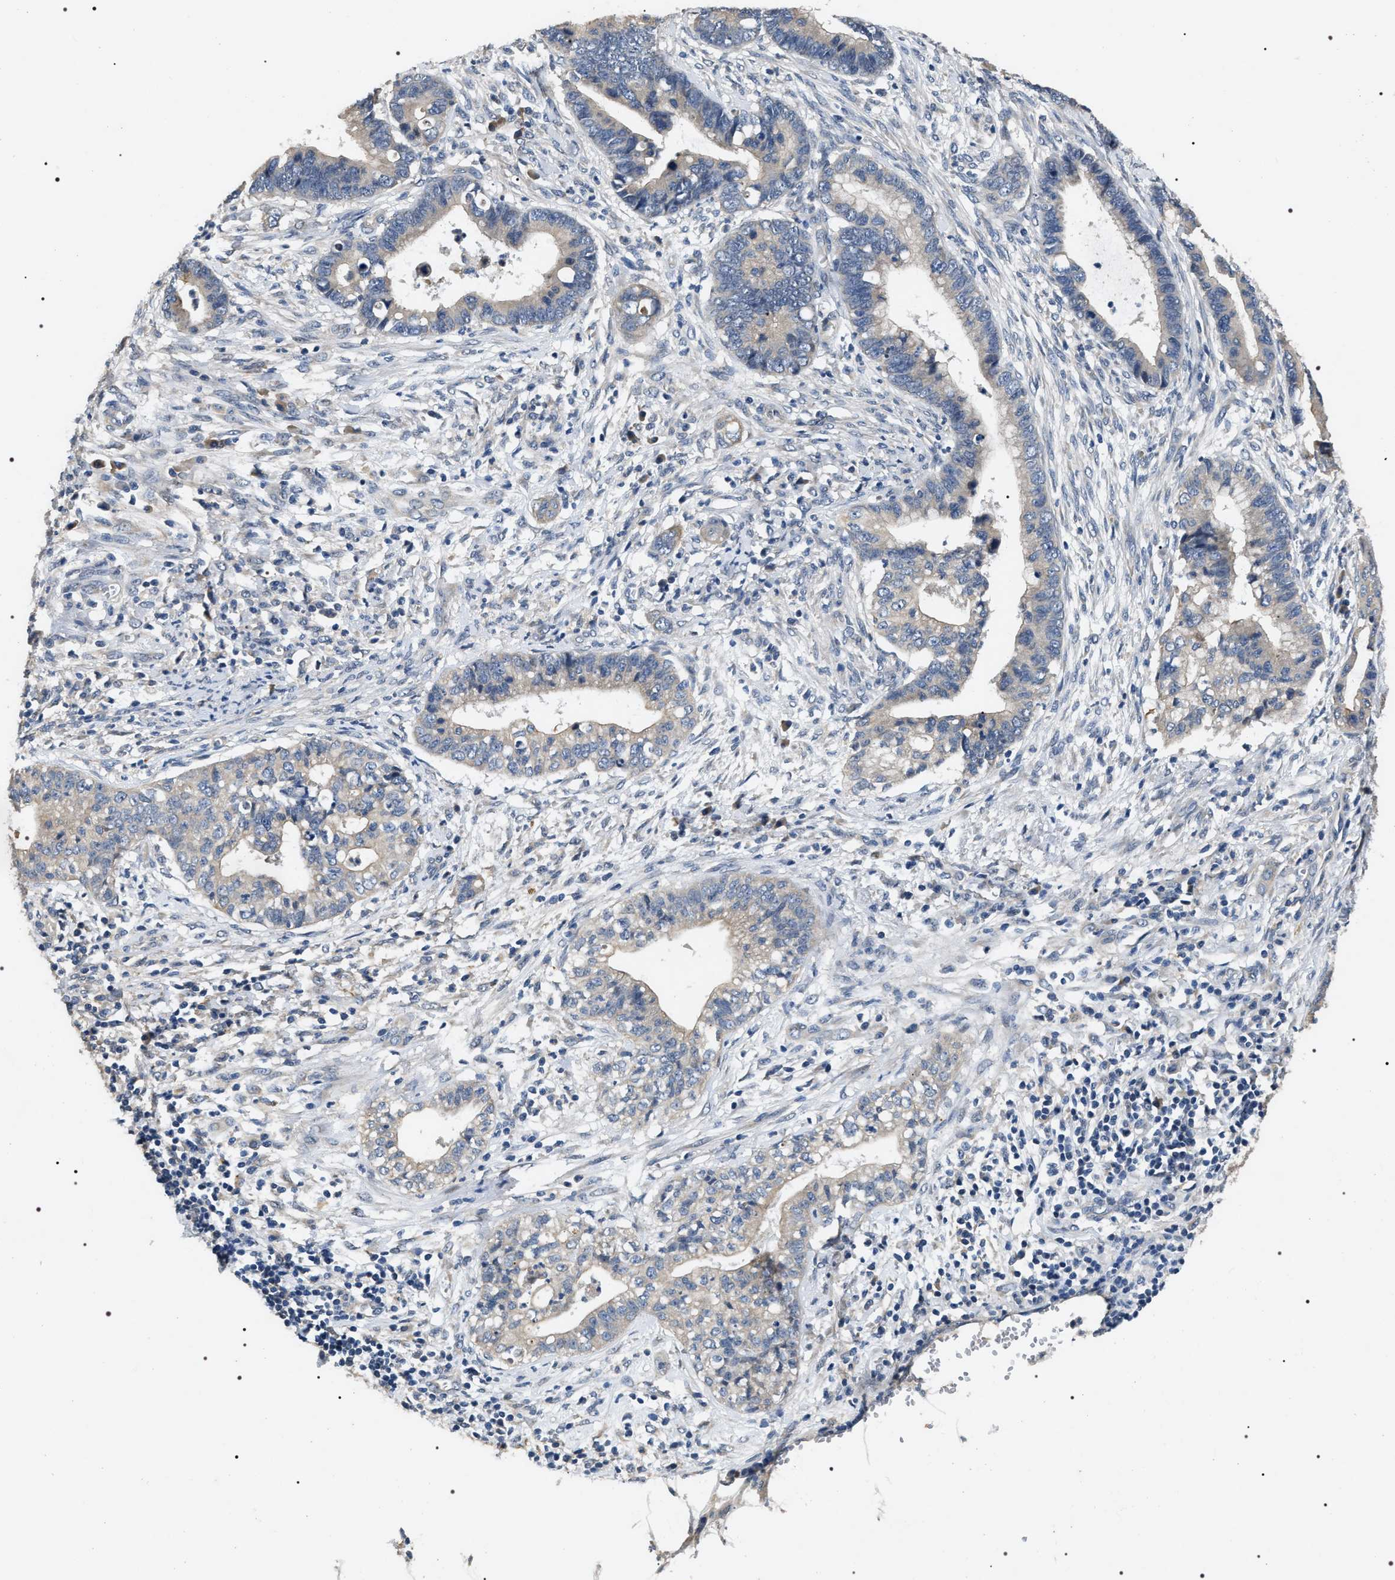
{"staining": {"intensity": "weak", "quantity": "<25%", "location": "cytoplasmic/membranous"}, "tissue": "cervical cancer", "cell_type": "Tumor cells", "image_type": "cancer", "snomed": [{"axis": "morphology", "description": "Adenocarcinoma, NOS"}, {"axis": "topography", "description": "Cervix"}], "caption": "The IHC micrograph has no significant positivity in tumor cells of cervical cancer (adenocarcinoma) tissue.", "gene": "IFT81", "patient": {"sex": "female", "age": 44}}